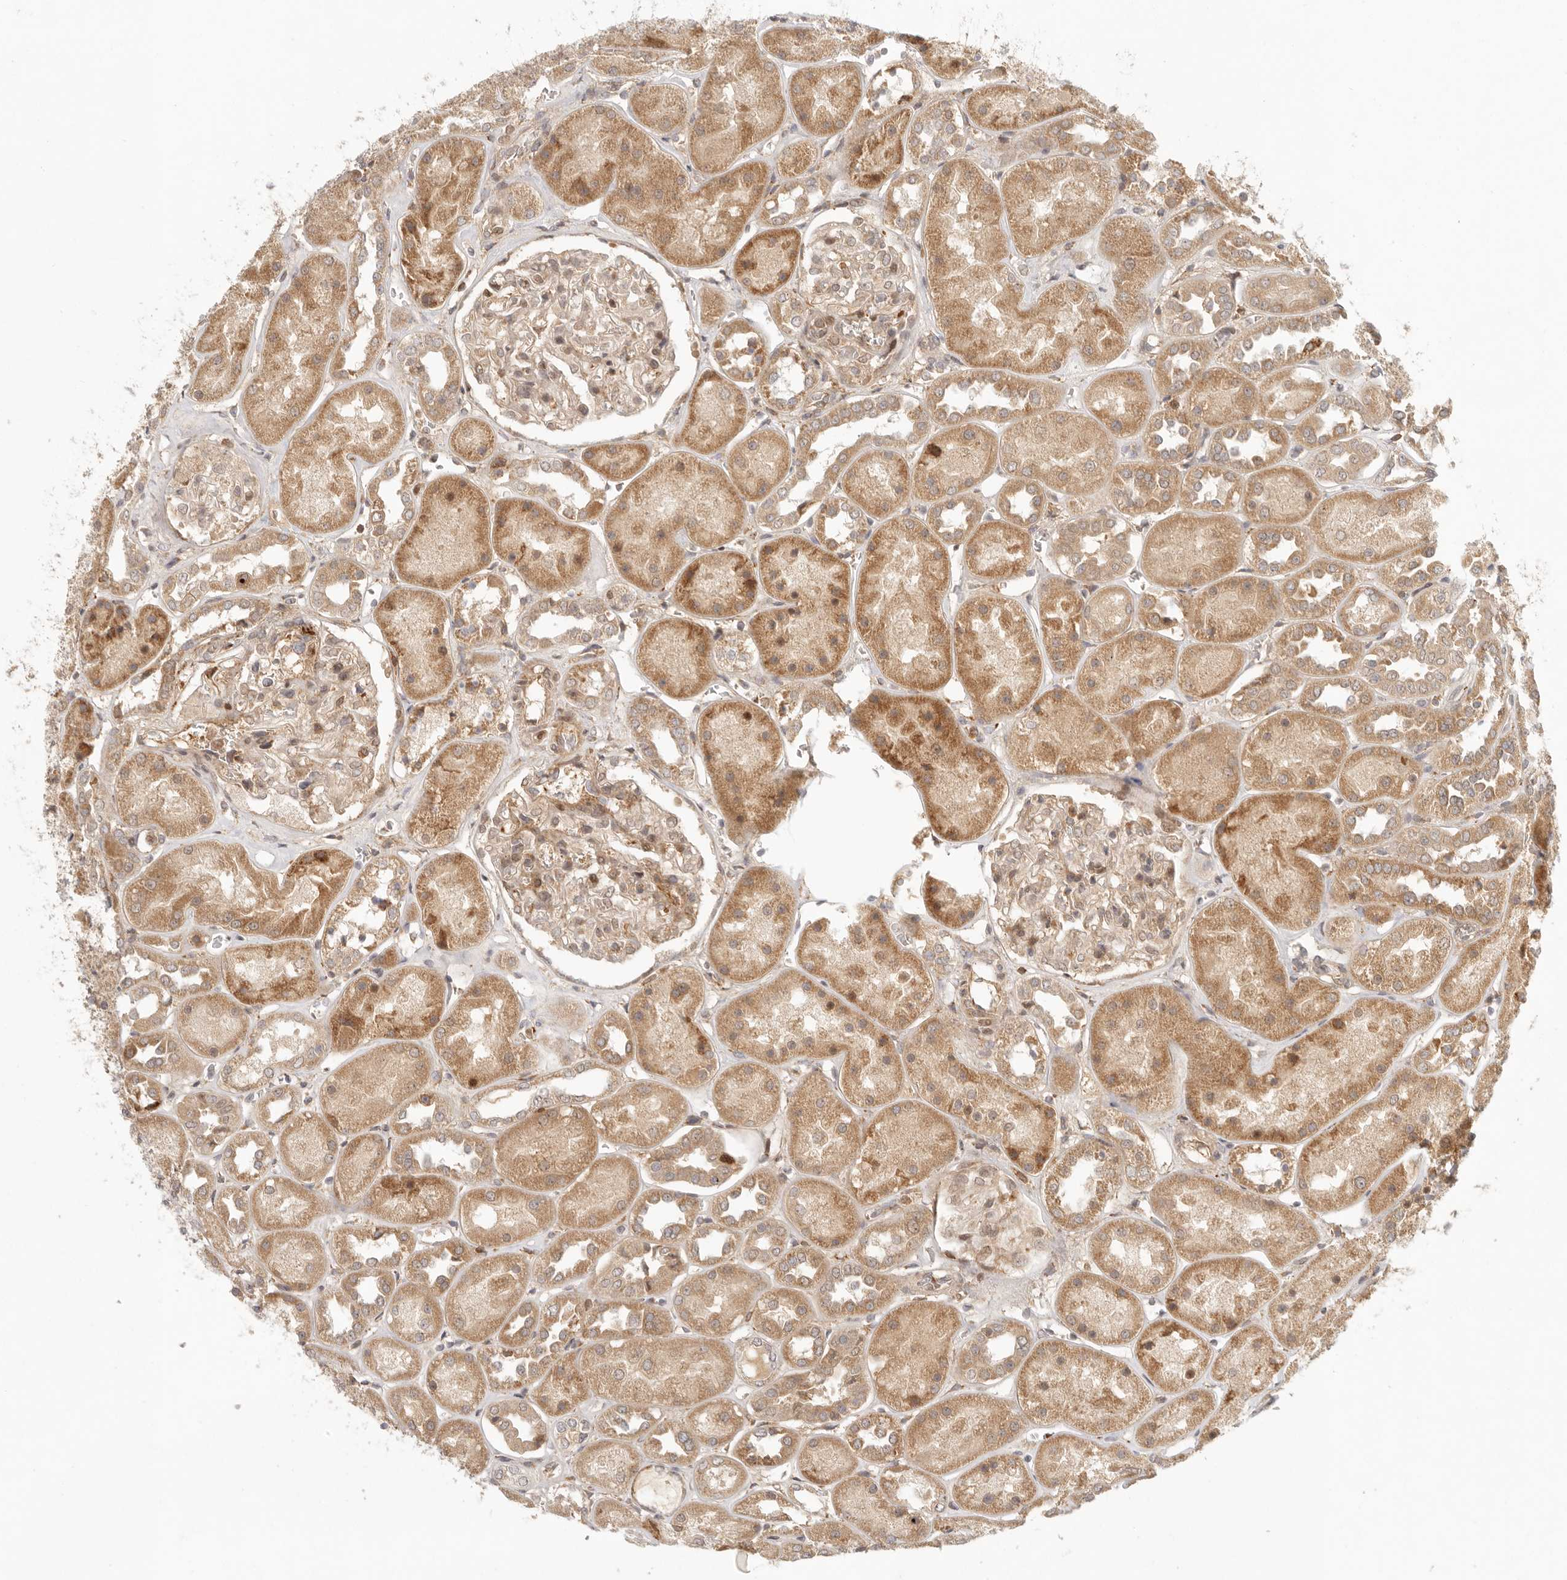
{"staining": {"intensity": "weak", "quantity": "25%-75%", "location": "cytoplasmic/membranous,nuclear"}, "tissue": "kidney", "cell_type": "Cells in glomeruli", "image_type": "normal", "snomed": [{"axis": "morphology", "description": "Normal tissue, NOS"}, {"axis": "topography", "description": "Kidney"}], "caption": "Immunohistochemistry histopathology image of normal human kidney stained for a protein (brown), which exhibits low levels of weak cytoplasmic/membranous,nuclear expression in approximately 25%-75% of cells in glomeruli.", "gene": "AHDC1", "patient": {"sex": "male", "age": 70}}